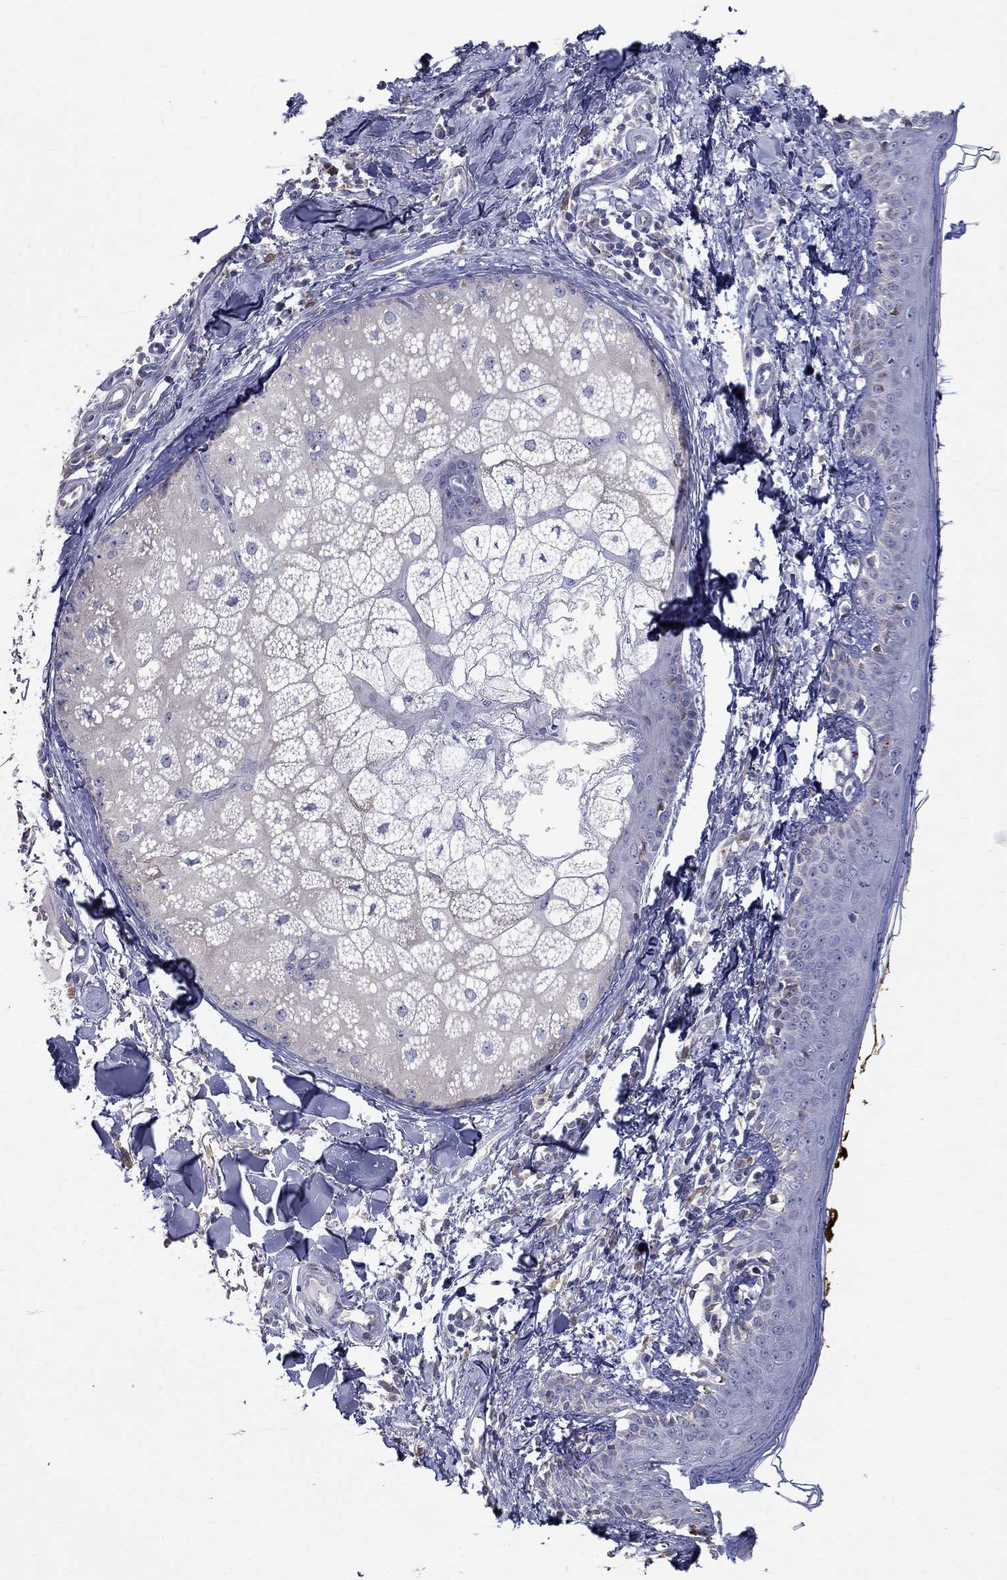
{"staining": {"intensity": "negative", "quantity": "none", "location": "none"}, "tissue": "skin", "cell_type": "Fibroblasts", "image_type": "normal", "snomed": [{"axis": "morphology", "description": "Normal tissue, NOS"}, {"axis": "topography", "description": "Skin"}], "caption": "A micrograph of human skin is negative for staining in fibroblasts.", "gene": "QRFPR", "patient": {"sex": "male", "age": 76}}